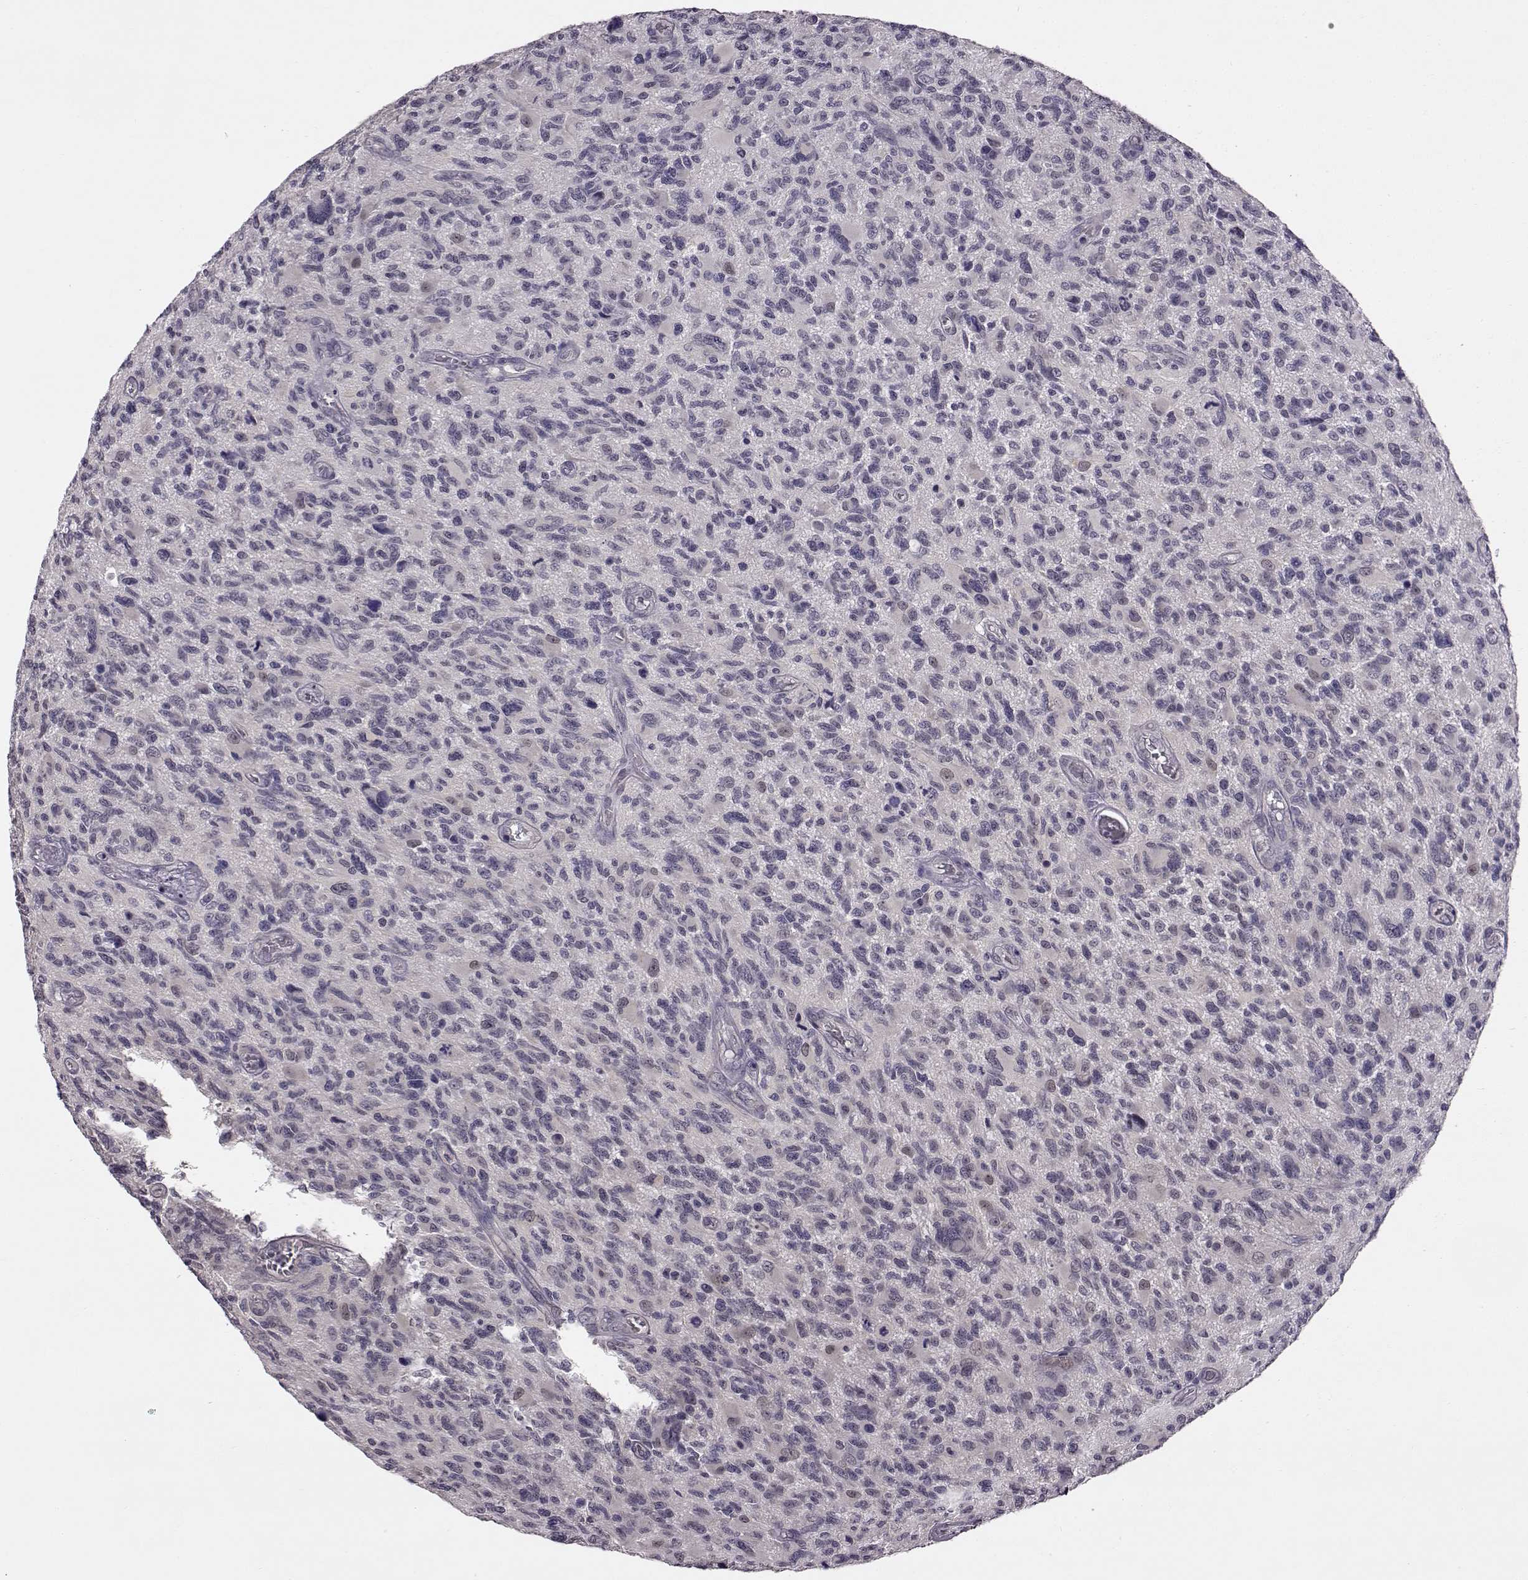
{"staining": {"intensity": "negative", "quantity": "none", "location": "none"}, "tissue": "glioma", "cell_type": "Tumor cells", "image_type": "cancer", "snomed": [{"axis": "morphology", "description": "Glioma, malignant, NOS"}, {"axis": "morphology", "description": "Glioma, malignant, High grade"}, {"axis": "topography", "description": "Brain"}], "caption": "The photomicrograph shows no staining of tumor cells in high-grade glioma (malignant).", "gene": "C10orf62", "patient": {"sex": "female", "age": 71}}